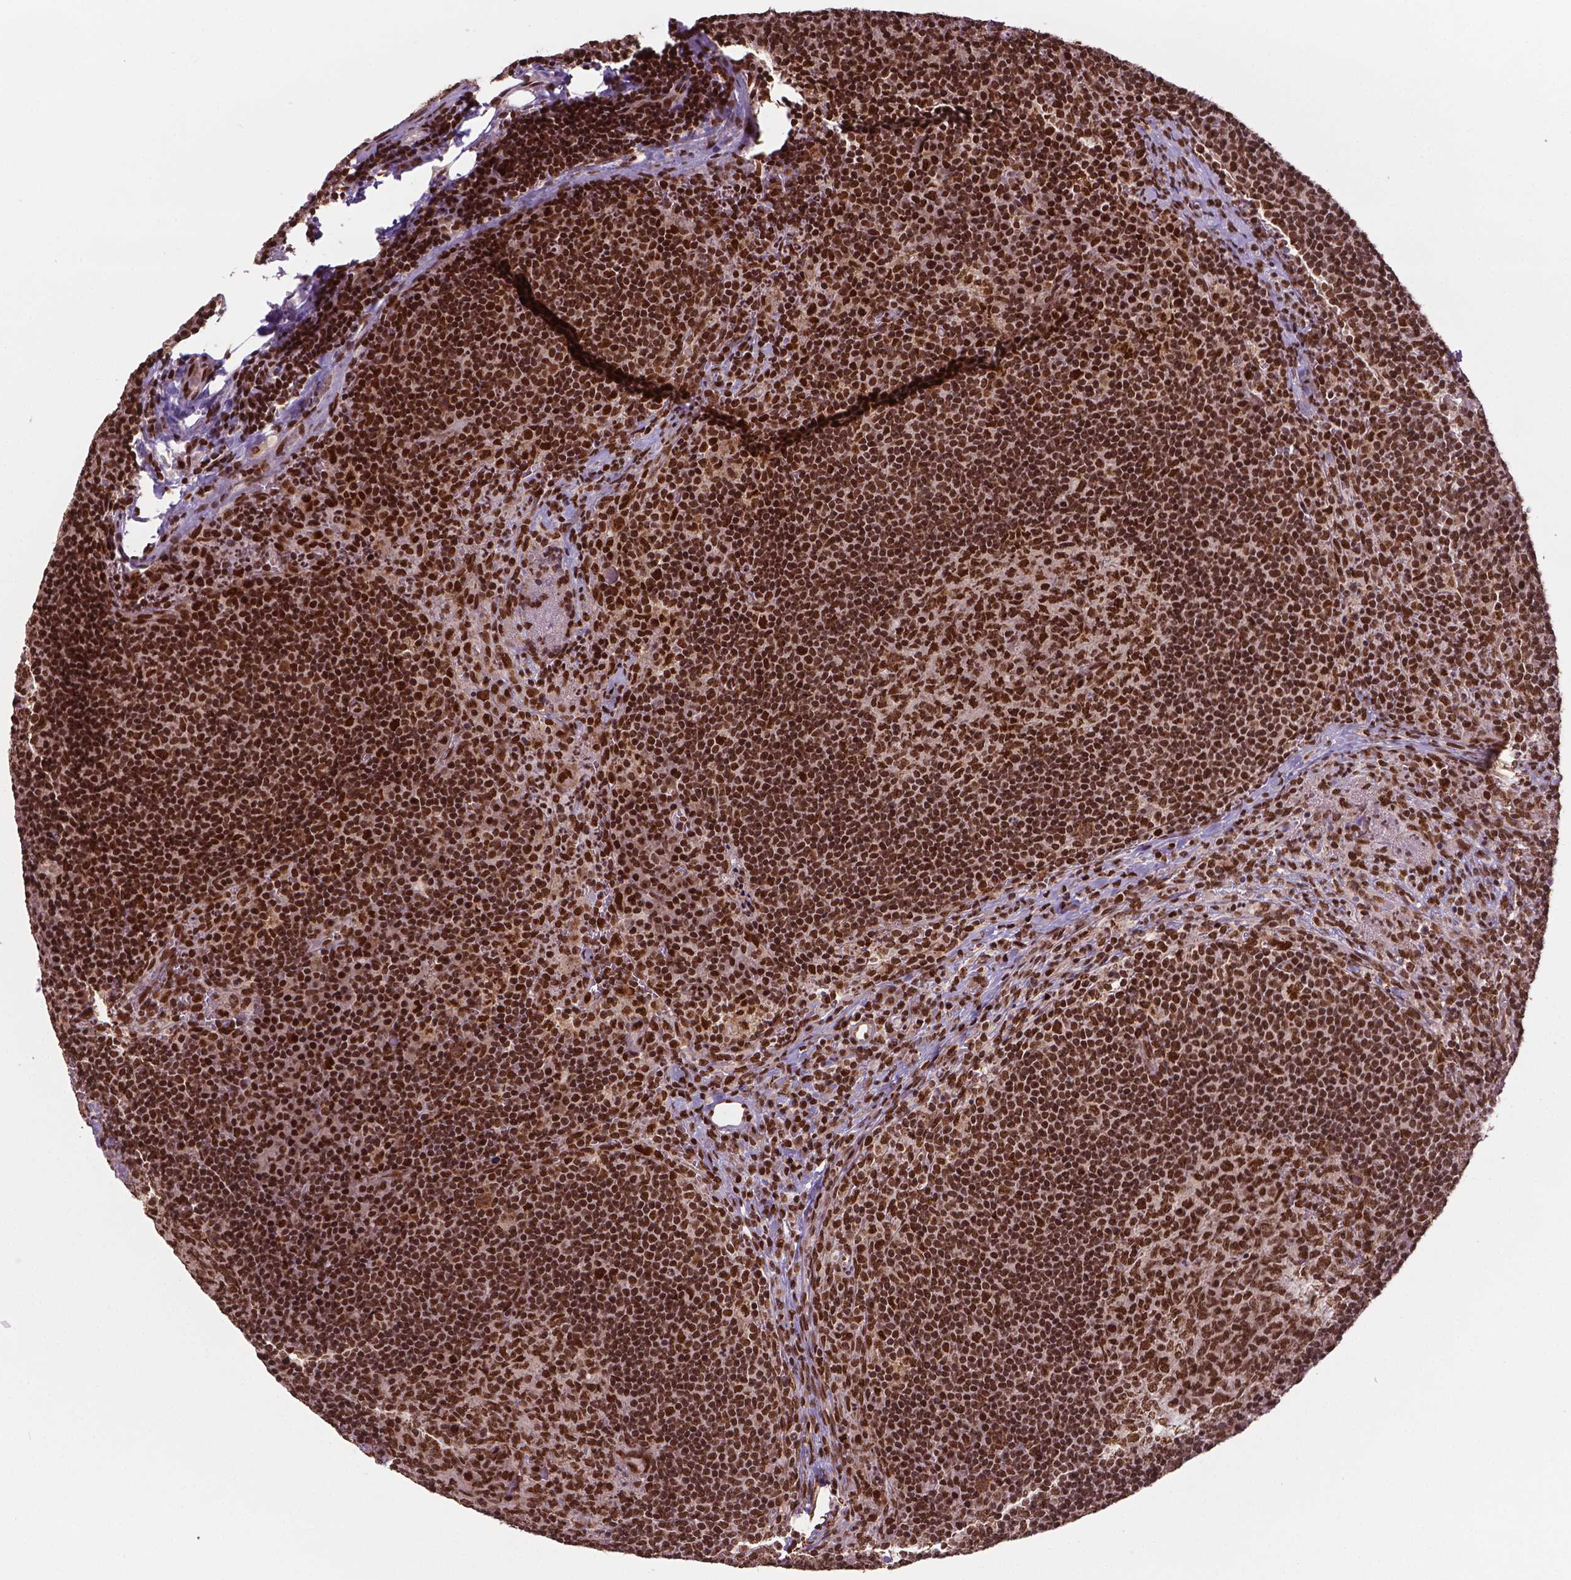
{"staining": {"intensity": "strong", "quantity": ">75%", "location": "nuclear"}, "tissue": "lymph node", "cell_type": "Germinal center cells", "image_type": "normal", "snomed": [{"axis": "morphology", "description": "Normal tissue, NOS"}, {"axis": "topography", "description": "Lymph node"}], "caption": "Protein expression analysis of benign human lymph node reveals strong nuclear staining in approximately >75% of germinal center cells. The protein is shown in brown color, while the nuclei are stained blue.", "gene": "SIRT6", "patient": {"sex": "male", "age": 67}}